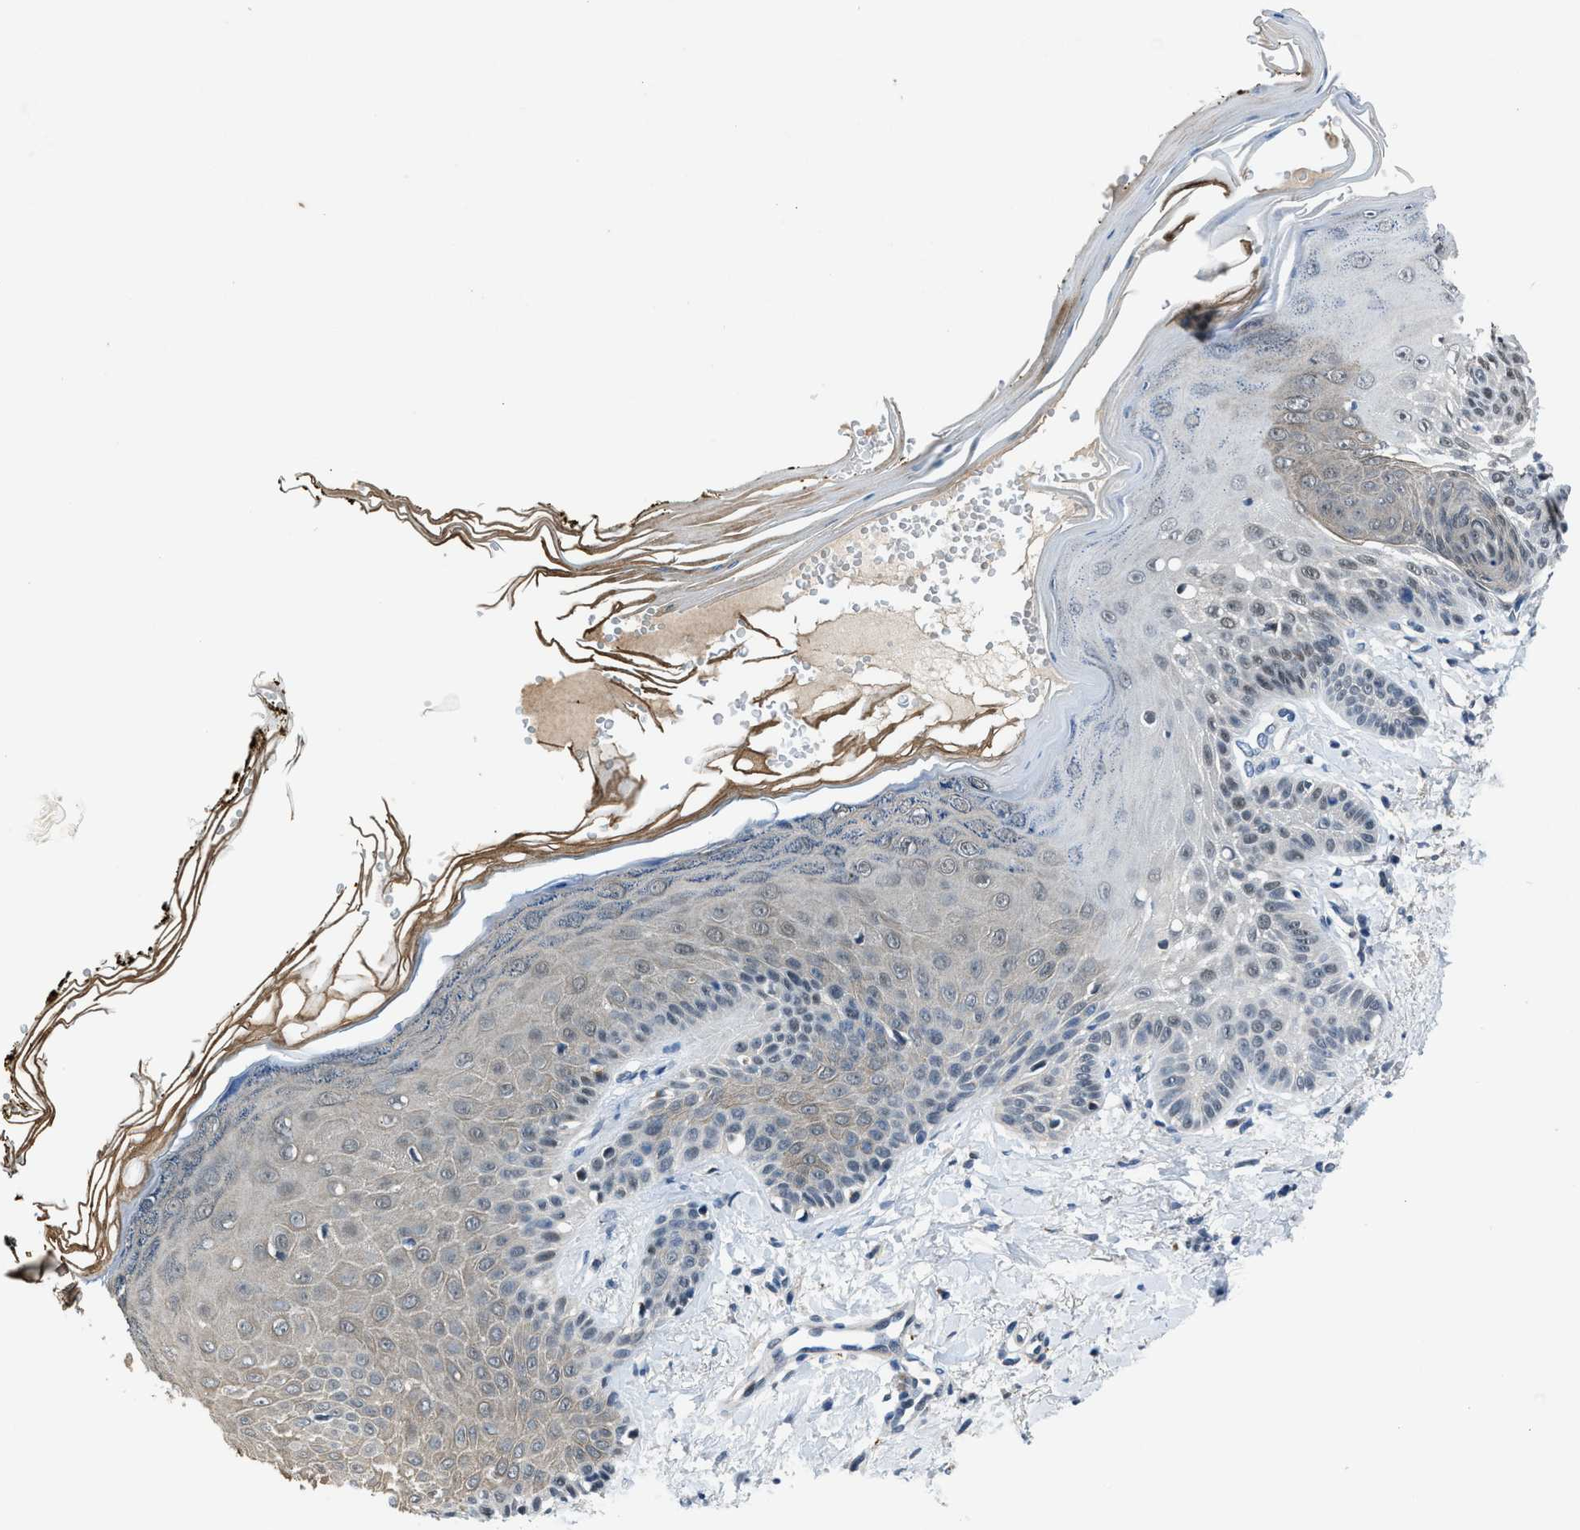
{"staining": {"intensity": "negative", "quantity": "none", "location": "none"}, "tissue": "skin", "cell_type": "Fibroblasts", "image_type": "normal", "snomed": [{"axis": "morphology", "description": "Normal tissue, NOS"}, {"axis": "topography", "description": "Skin"}, {"axis": "topography", "description": "Peripheral nerve tissue"}], "caption": "DAB (3,3'-diaminobenzidine) immunohistochemical staining of unremarkable skin exhibits no significant expression in fibroblasts.", "gene": "DUSP19", "patient": {"sex": "male", "age": 24}}